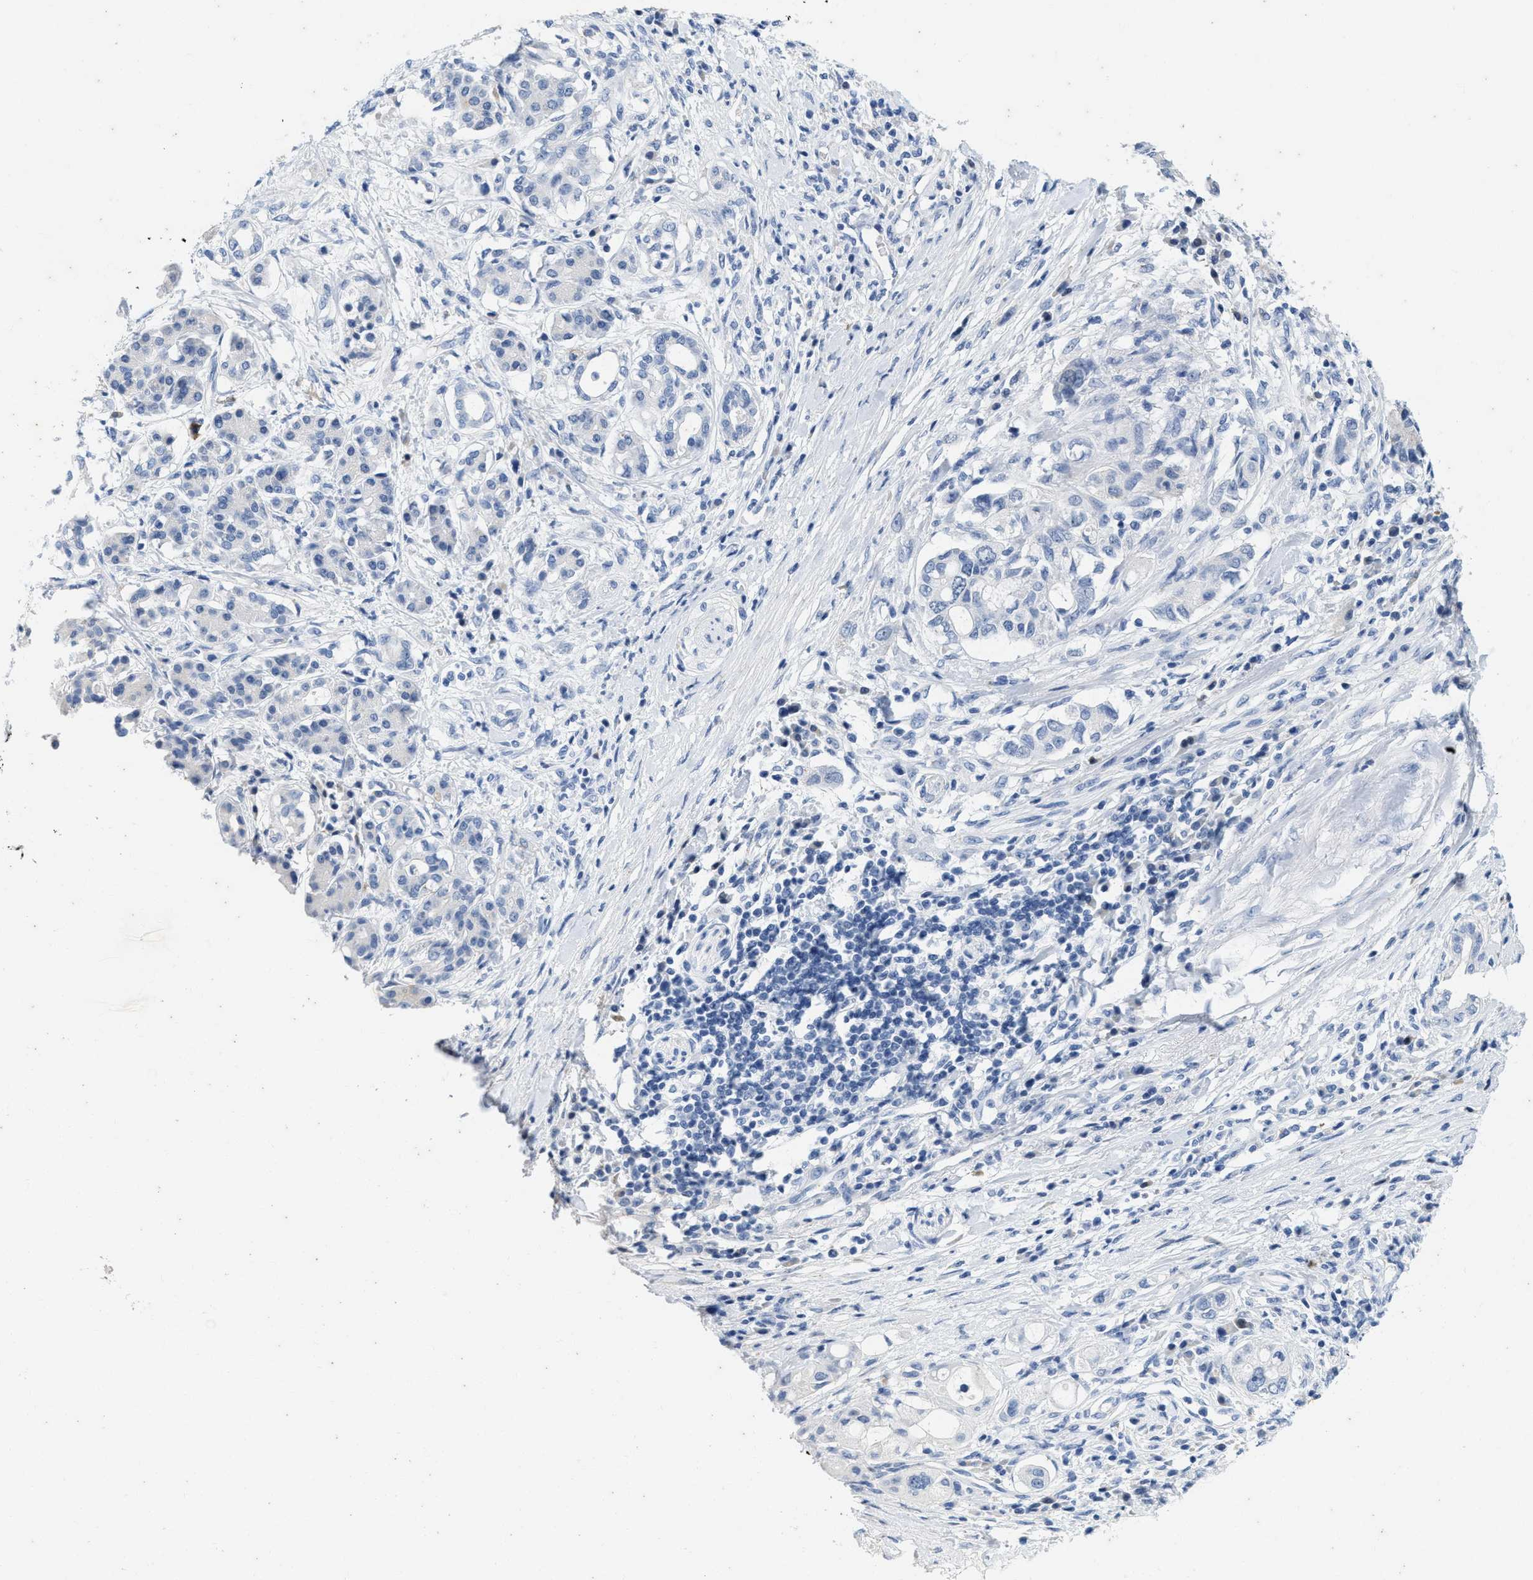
{"staining": {"intensity": "negative", "quantity": "none", "location": "none"}, "tissue": "pancreatic cancer", "cell_type": "Tumor cells", "image_type": "cancer", "snomed": [{"axis": "morphology", "description": "Adenocarcinoma, NOS"}, {"axis": "topography", "description": "Pancreas"}], "caption": "Immunohistochemistry (IHC) of adenocarcinoma (pancreatic) reveals no positivity in tumor cells.", "gene": "ABCB11", "patient": {"sex": "female", "age": 56}}